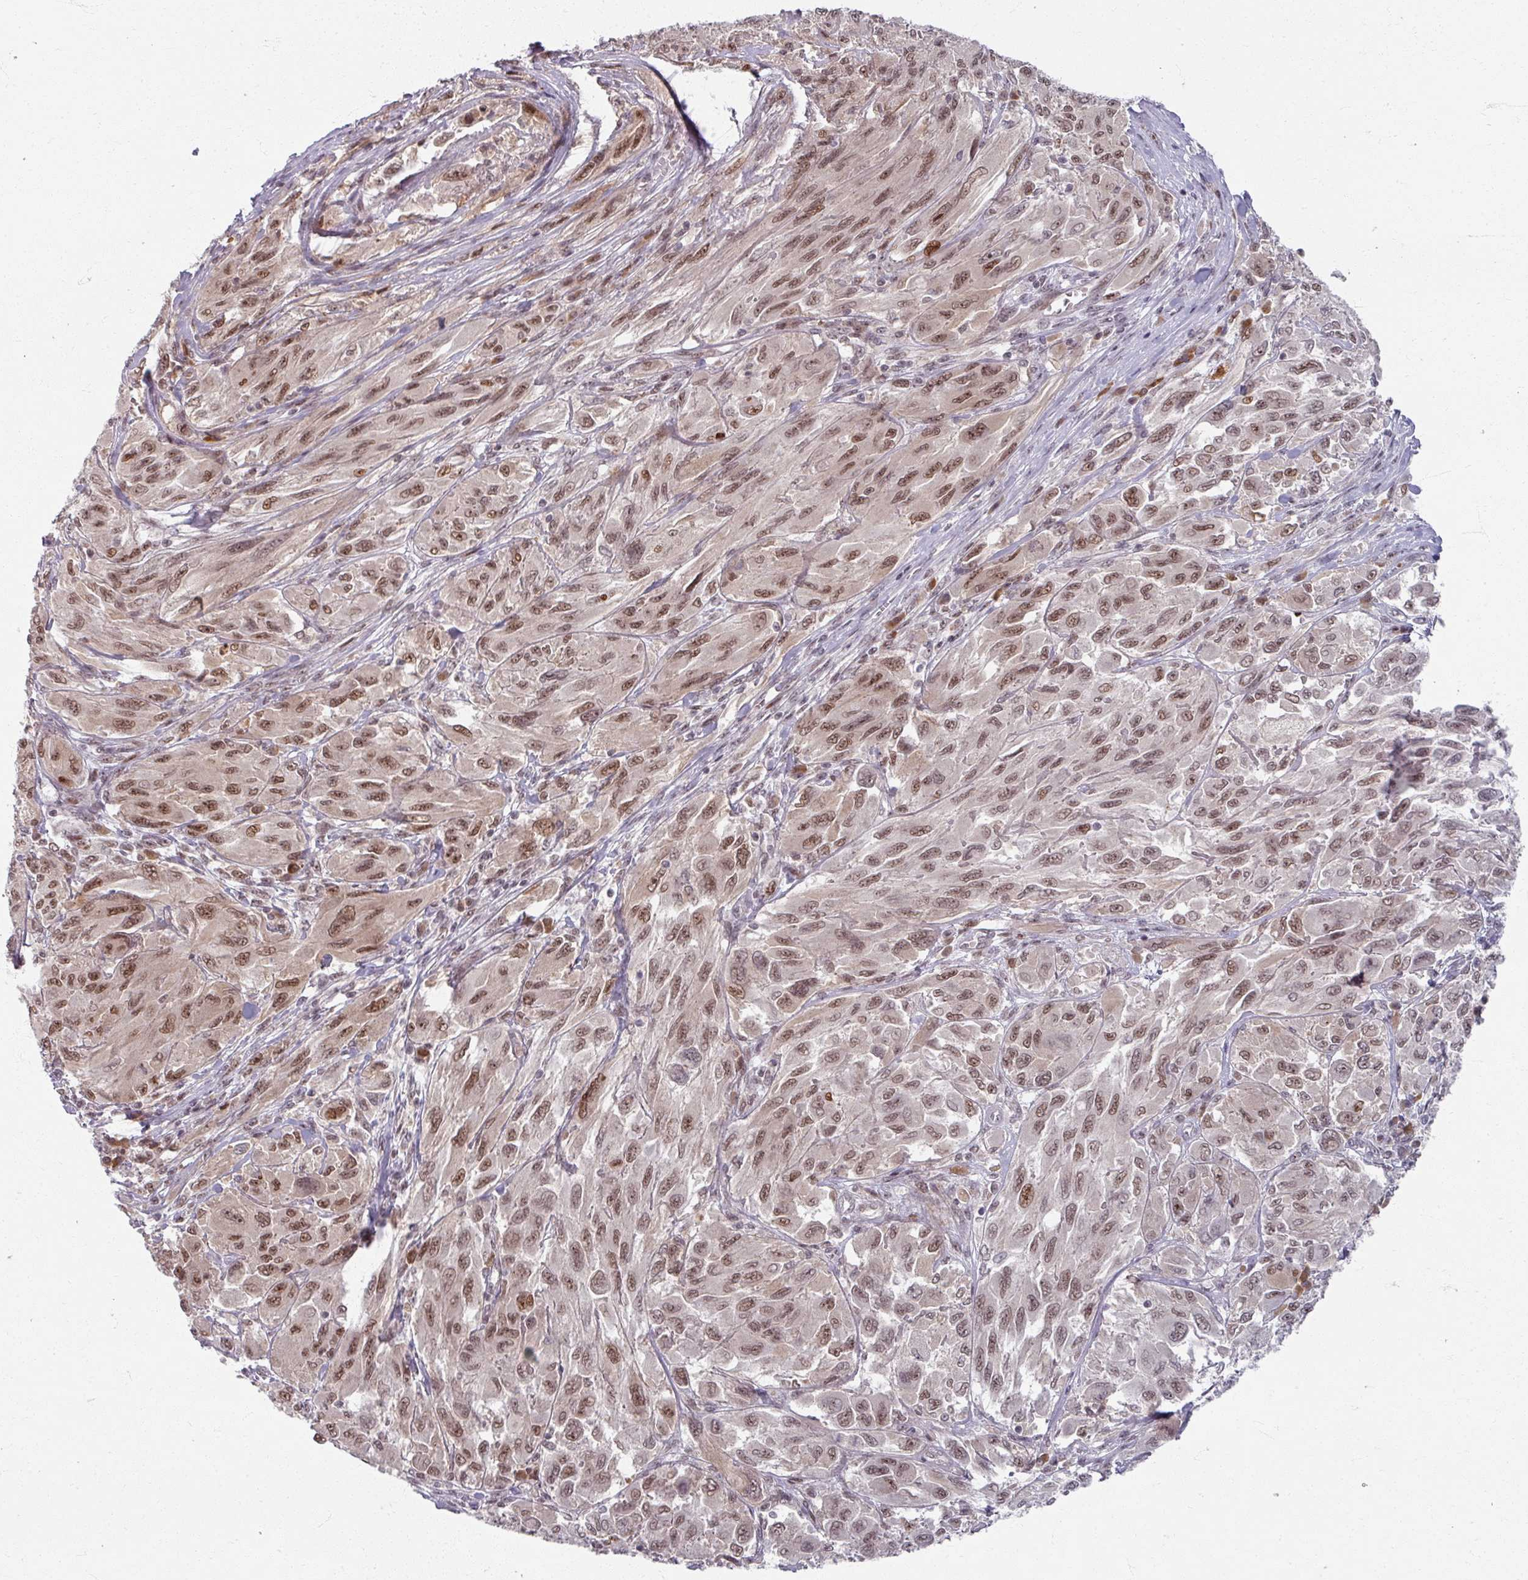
{"staining": {"intensity": "moderate", "quantity": ">75%", "location": "nuclear"}, "tissue": "melanoma", "cell_type": "Tumor cells", "image_type": "cancer", "snomed": [{"axis": "morphology", "description": "Malignant melanoma, NOS"}, {"axis": "topography", "description": "Skin"}], "caption": "Protein positivity by immunohistochemistry (IHC) exhibits moderate nuclear expression in approximately >75% of tumor cells in malignant melanoma. The protein of interest is stained brown, and the nuclei are stained in blue (DAB IHC with brightfield microscopy, high magnification).", "gene": "KLC3", "patient": {"sex": "female", "age": 91}}